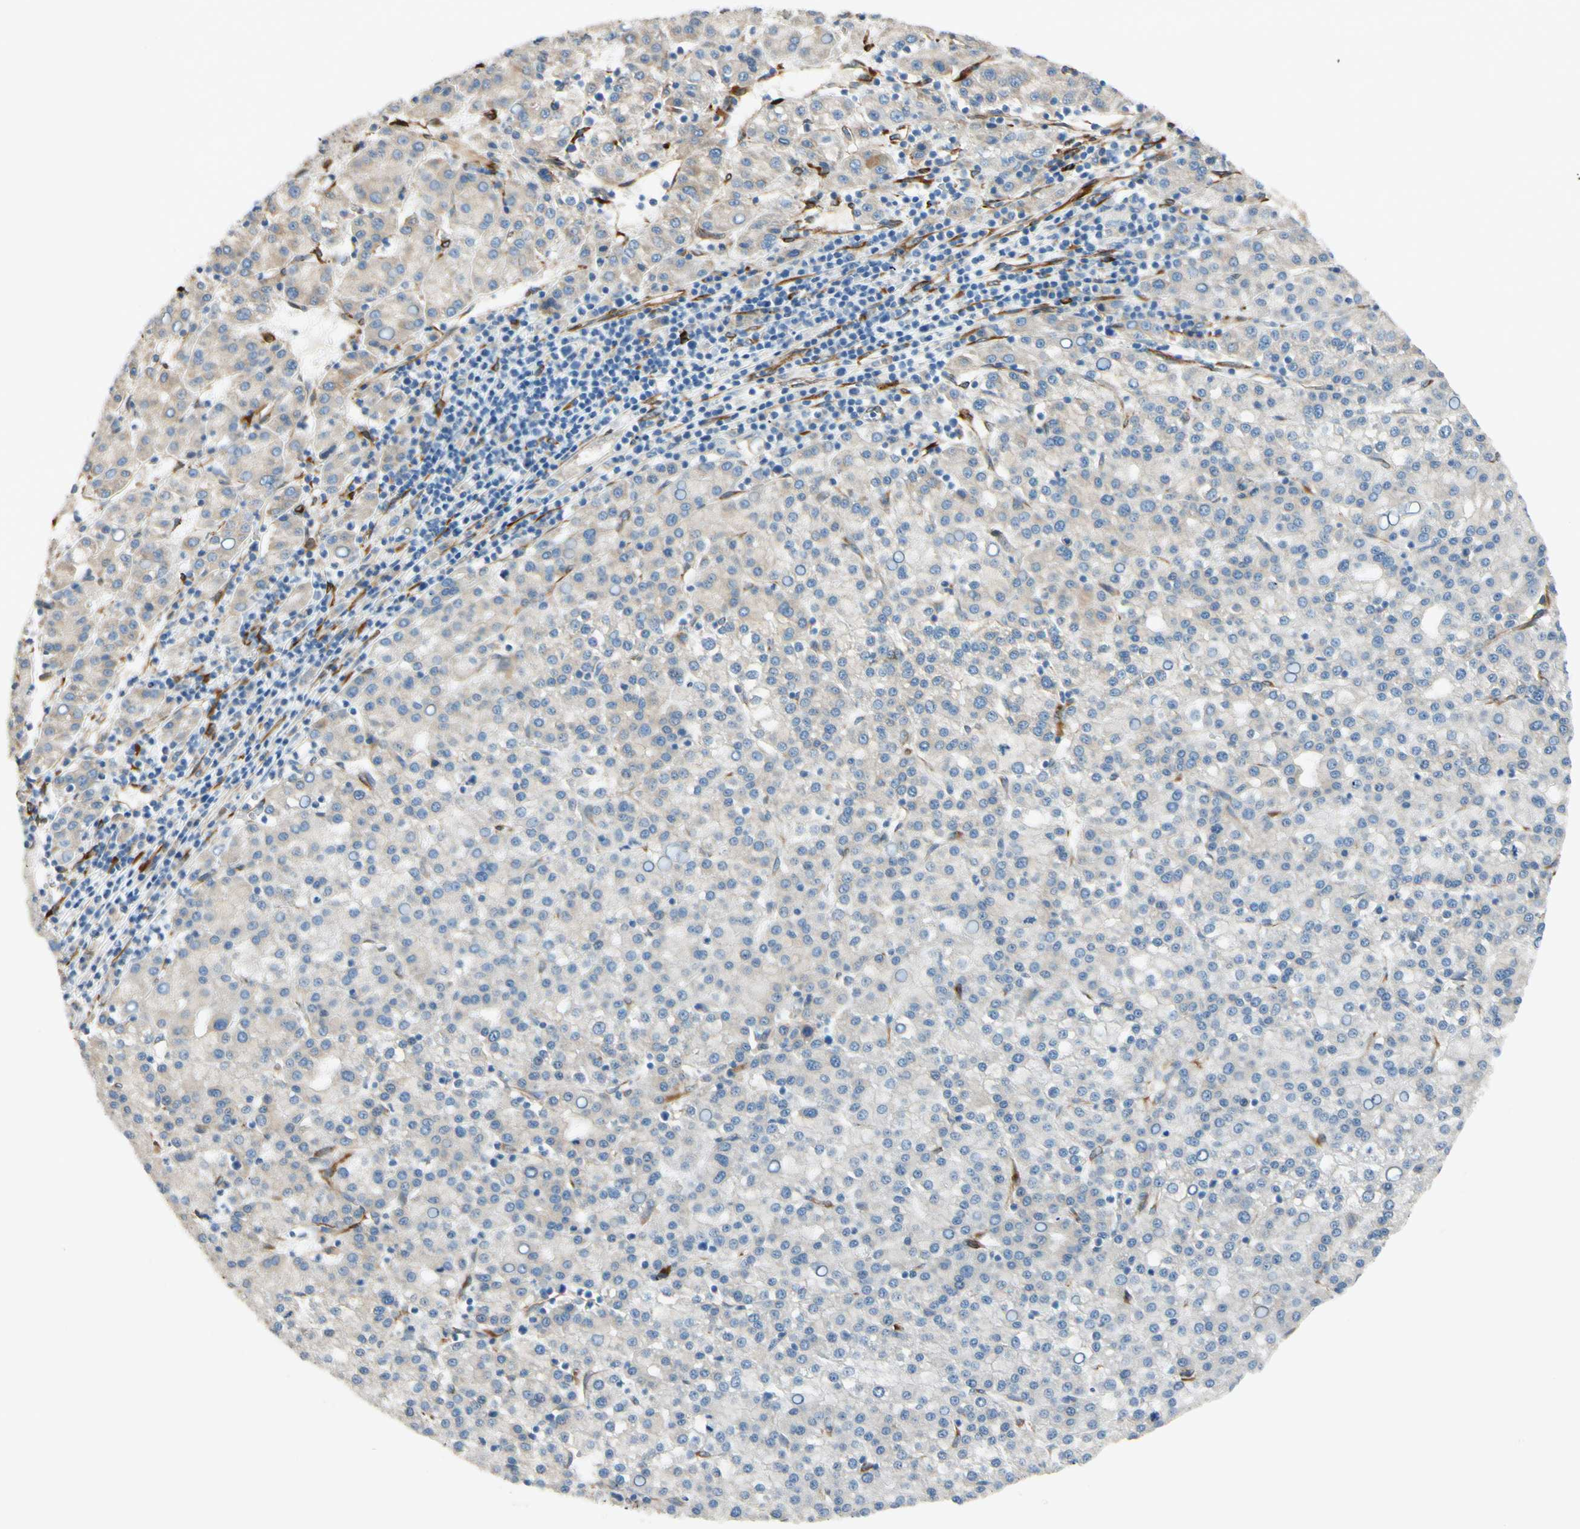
{"staining": {"intensity": "weak", "quantity": "25%-75%", "location": "cytoplasmic/membranous"}, "tissue": "liver cancer", "cell_type": "Tumor cells", "image_type": "cancer", "snomed": [{"axis": "morphology", "description": "Carcinoma, Hepatocellular, NOS"}, {"axis": "topography", "description": "Liver"}], "caption": "Weak cytoplasmic/membranous staining is seen in about 25%-75% of tumor cells in liver cancer (hepatocellular carcinoma).", "gene": "FKBP7", "patient": {"sex": "female", "age": 58}}